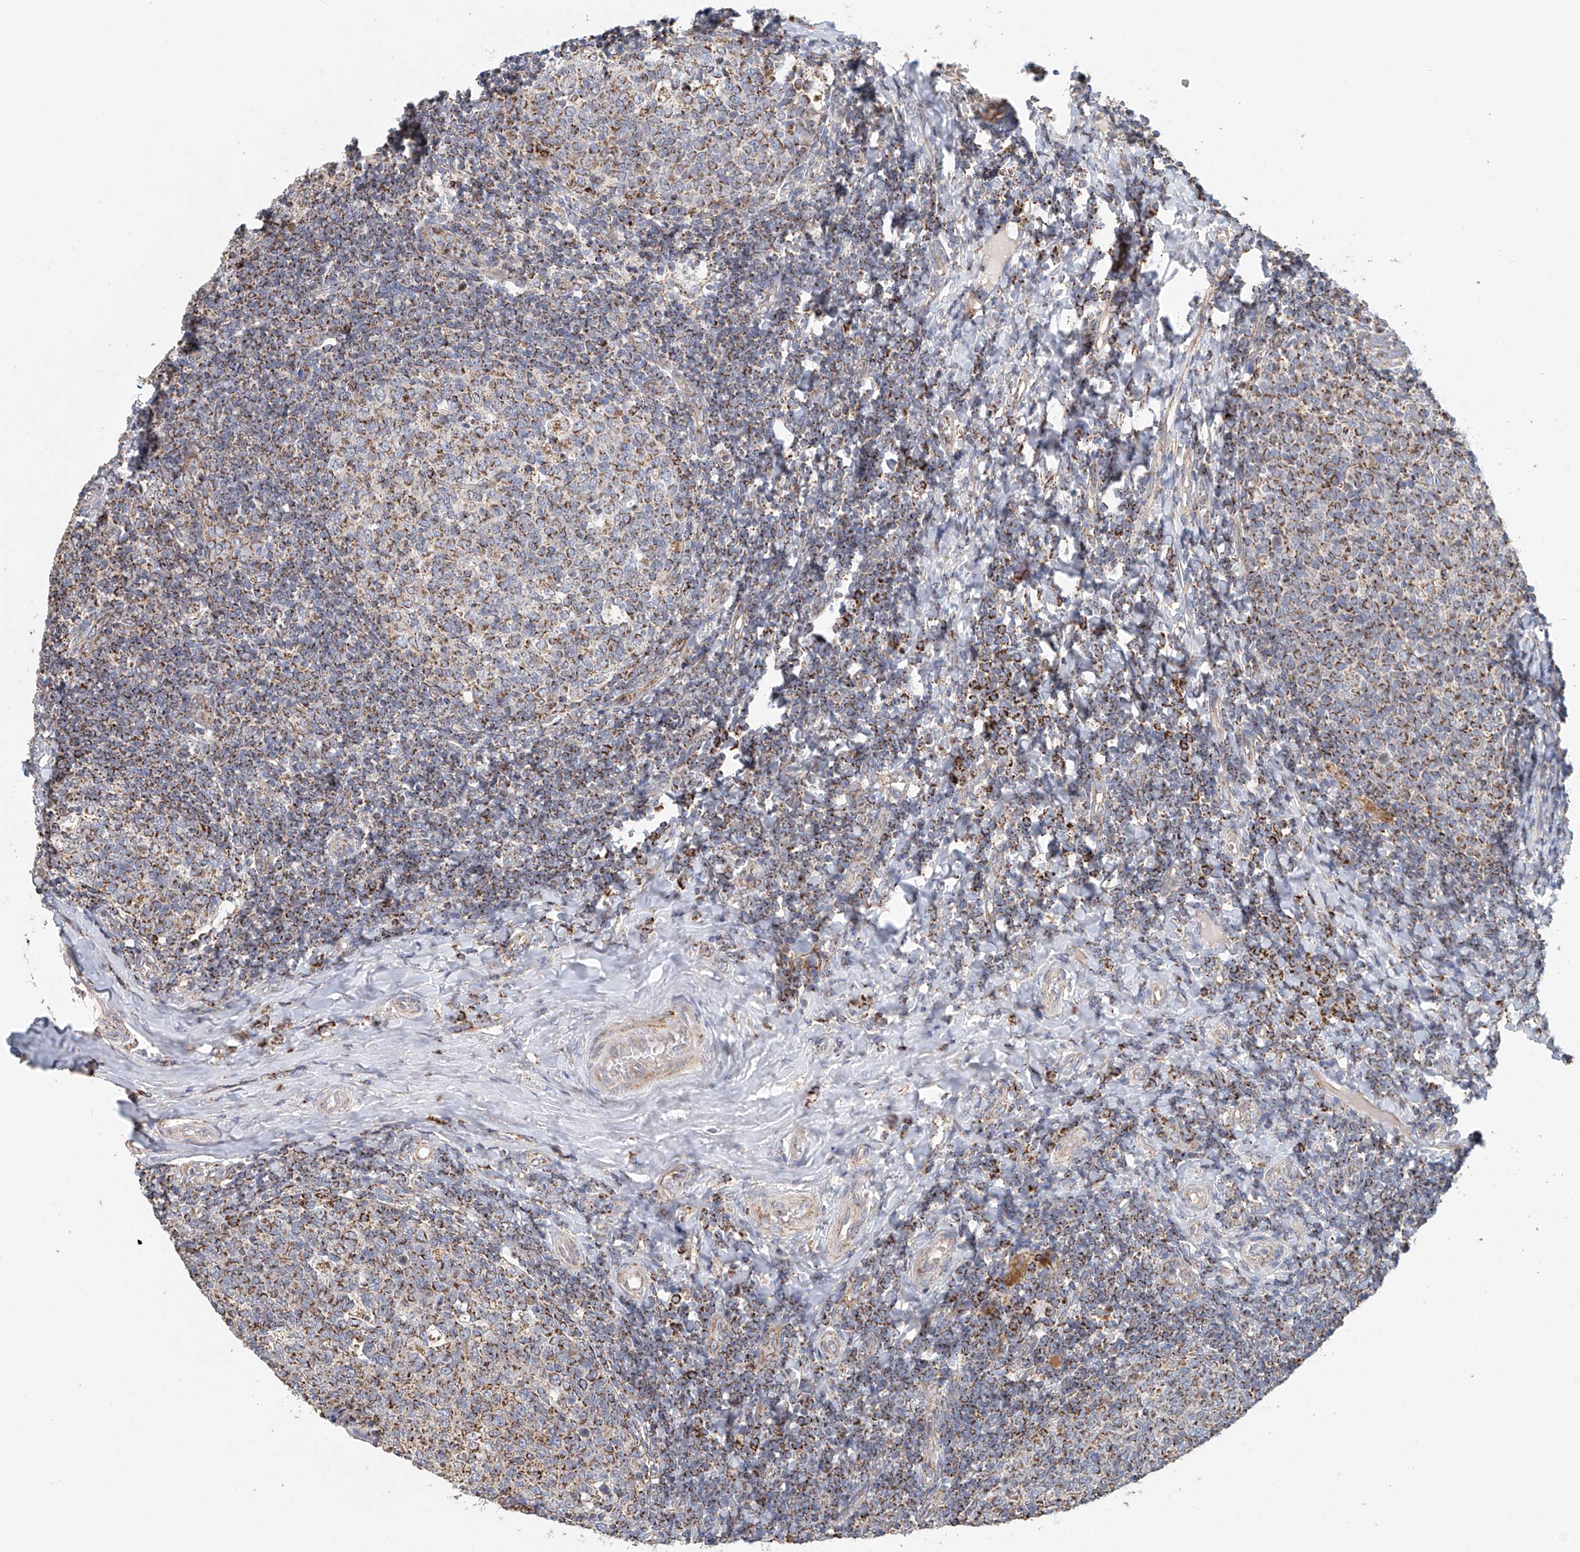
{"staining": {"intensity": "strong", "quantity": "25%-75%", "location": "cytoplasmic/membranous"}, "tissue": "tonsil", "cell_type": "Germinal center cells", "image_type": "normal", "snomed": [{"axis": "morphology", "description": "Normal tissue, NOS"}, {"axis": "topography", "description": "Tonsil"}], "caption": "Normal tonsil was stained to show a protein in brown. There is high levels of strong cytoplasmic/membranous expression in approximately 25%-75% of germinal center cells.", "gene": "MCL1", "patient": {"sex": "female", "age": 19}}